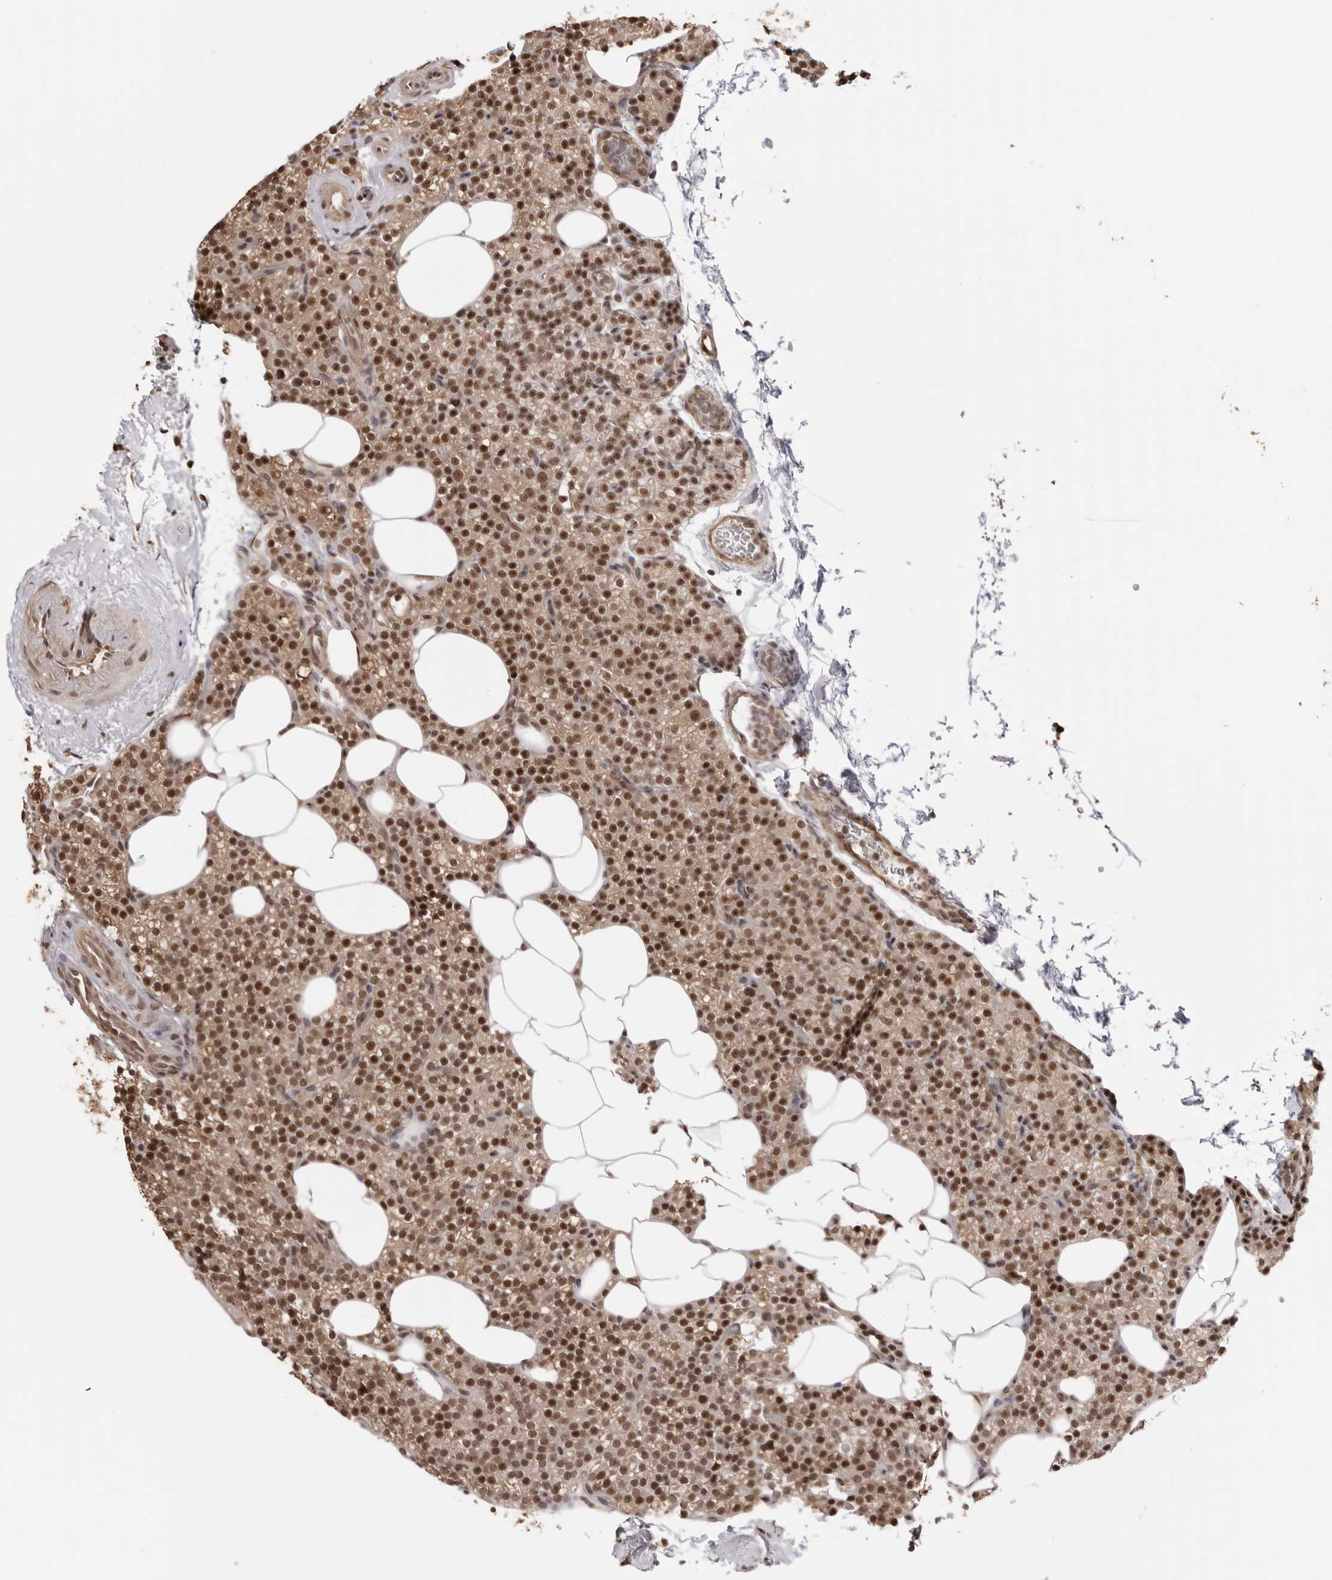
{"staining": {"intensity": "moderate", "quantity": ">75%", "location": "nuclear"}, "tissue": "parathyroid gland", "cell_type": "Glandular cells", "image_type": "normal", "snomed": [{"axis": "morphology", "description": "Normal tissue, NOS"}, {"axis": "topography", "description": "Parathyroid gland"}], "caption": "Unremarkable parathyroid gland reveals moderate nuclear staining in approximately >75% of glandular cells, visualized by immunohistochemistry.", "gene": "SDE2", "patient": {"sex": "female", "age": 56}}